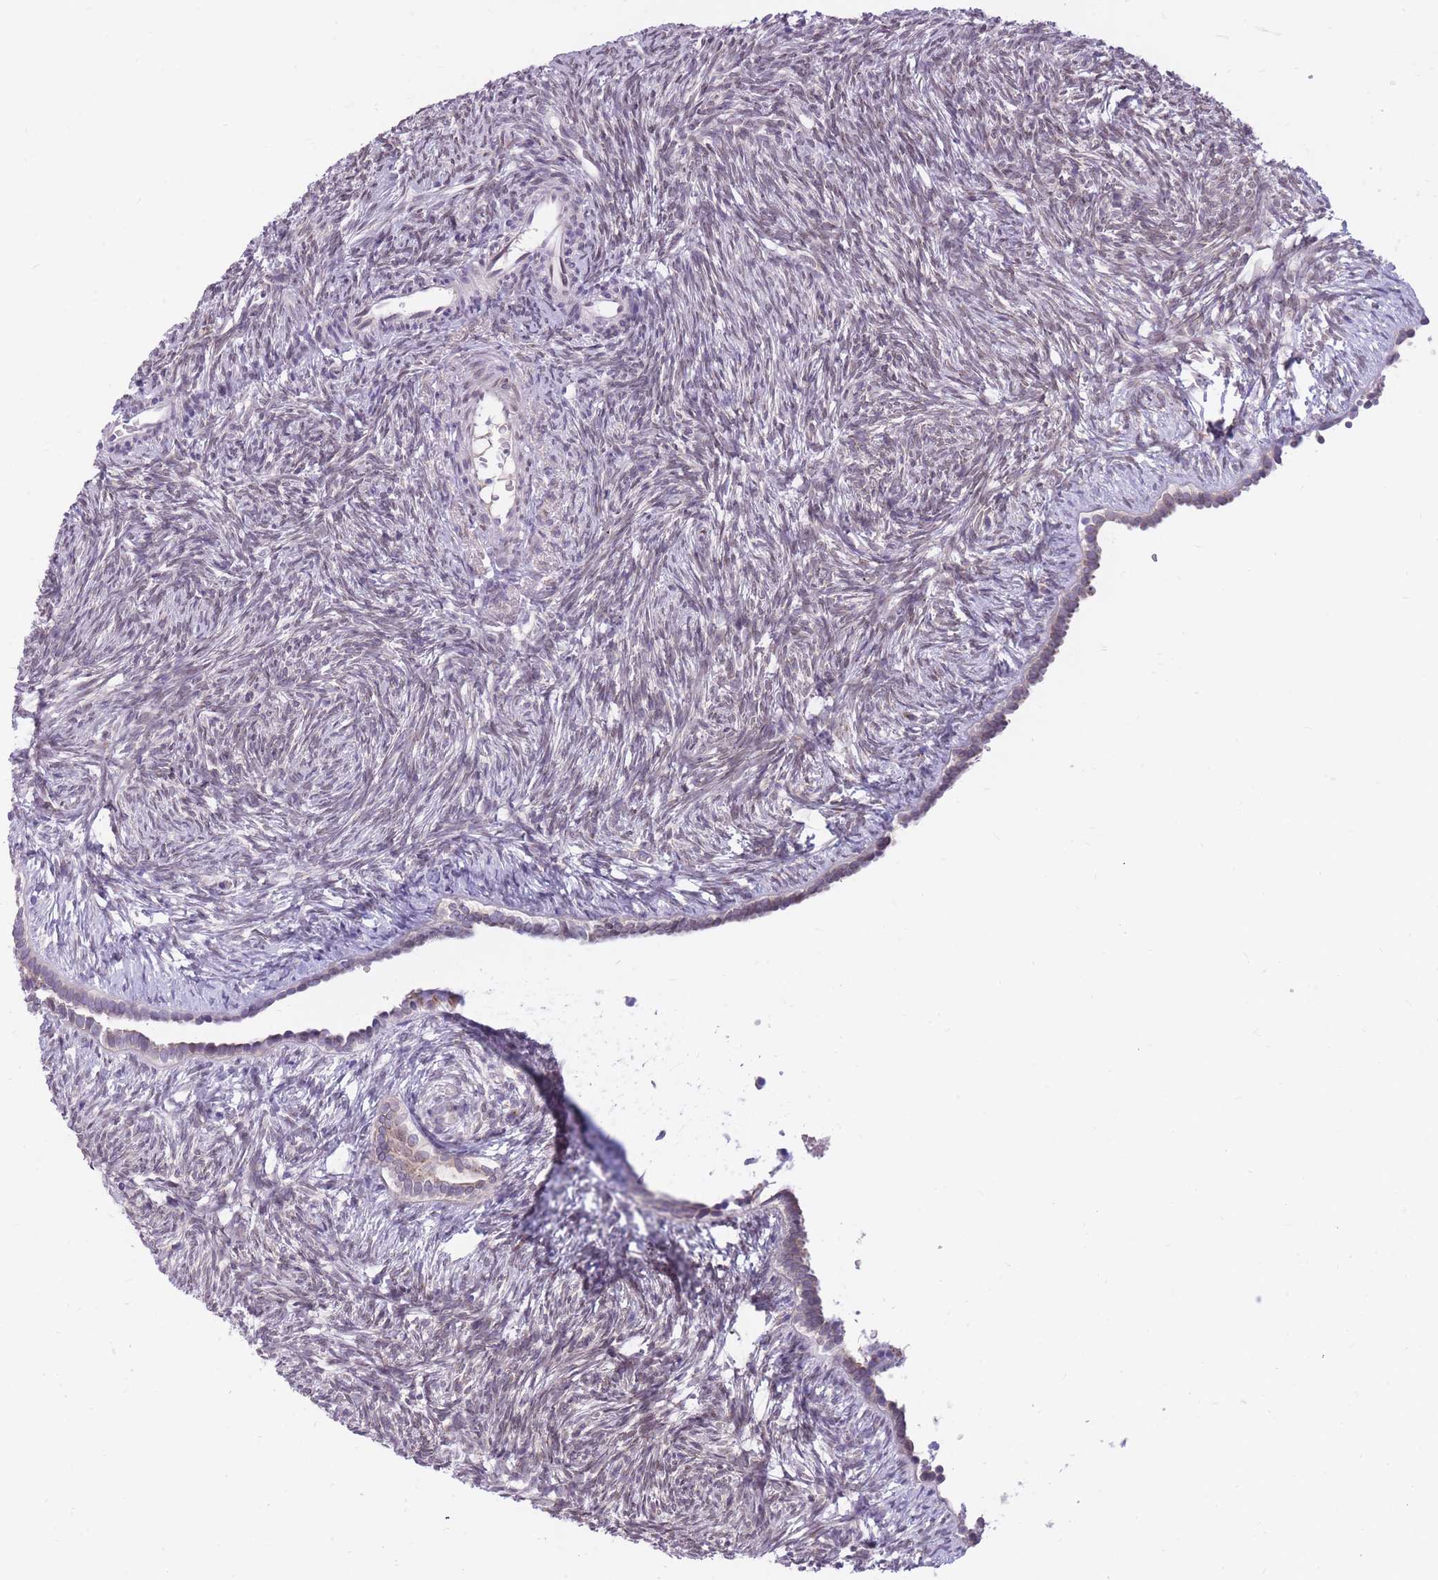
{"staining": {"intensity": "weak", "quantity": "25%-75%", "location": "nuclear"}, "tissue": "ovary", "cell_type": "Ovarian stroma cells", "image_type": "normal", "snomed": [{"axis": "morphology", "description": "Normal tissue, NOS"}, {"axis": "topography", "description": "Ovary"}], "caption": "Brown immunohistochemical staining in normal ovary reveals weak nuclear staining in approximately 25%-75% of ovarian stroma cells. (Brightfield microscopy of DAB IHC at high magnification).", "gene": "HOOK2", "patient": {"sex": "female", "age": 51}}